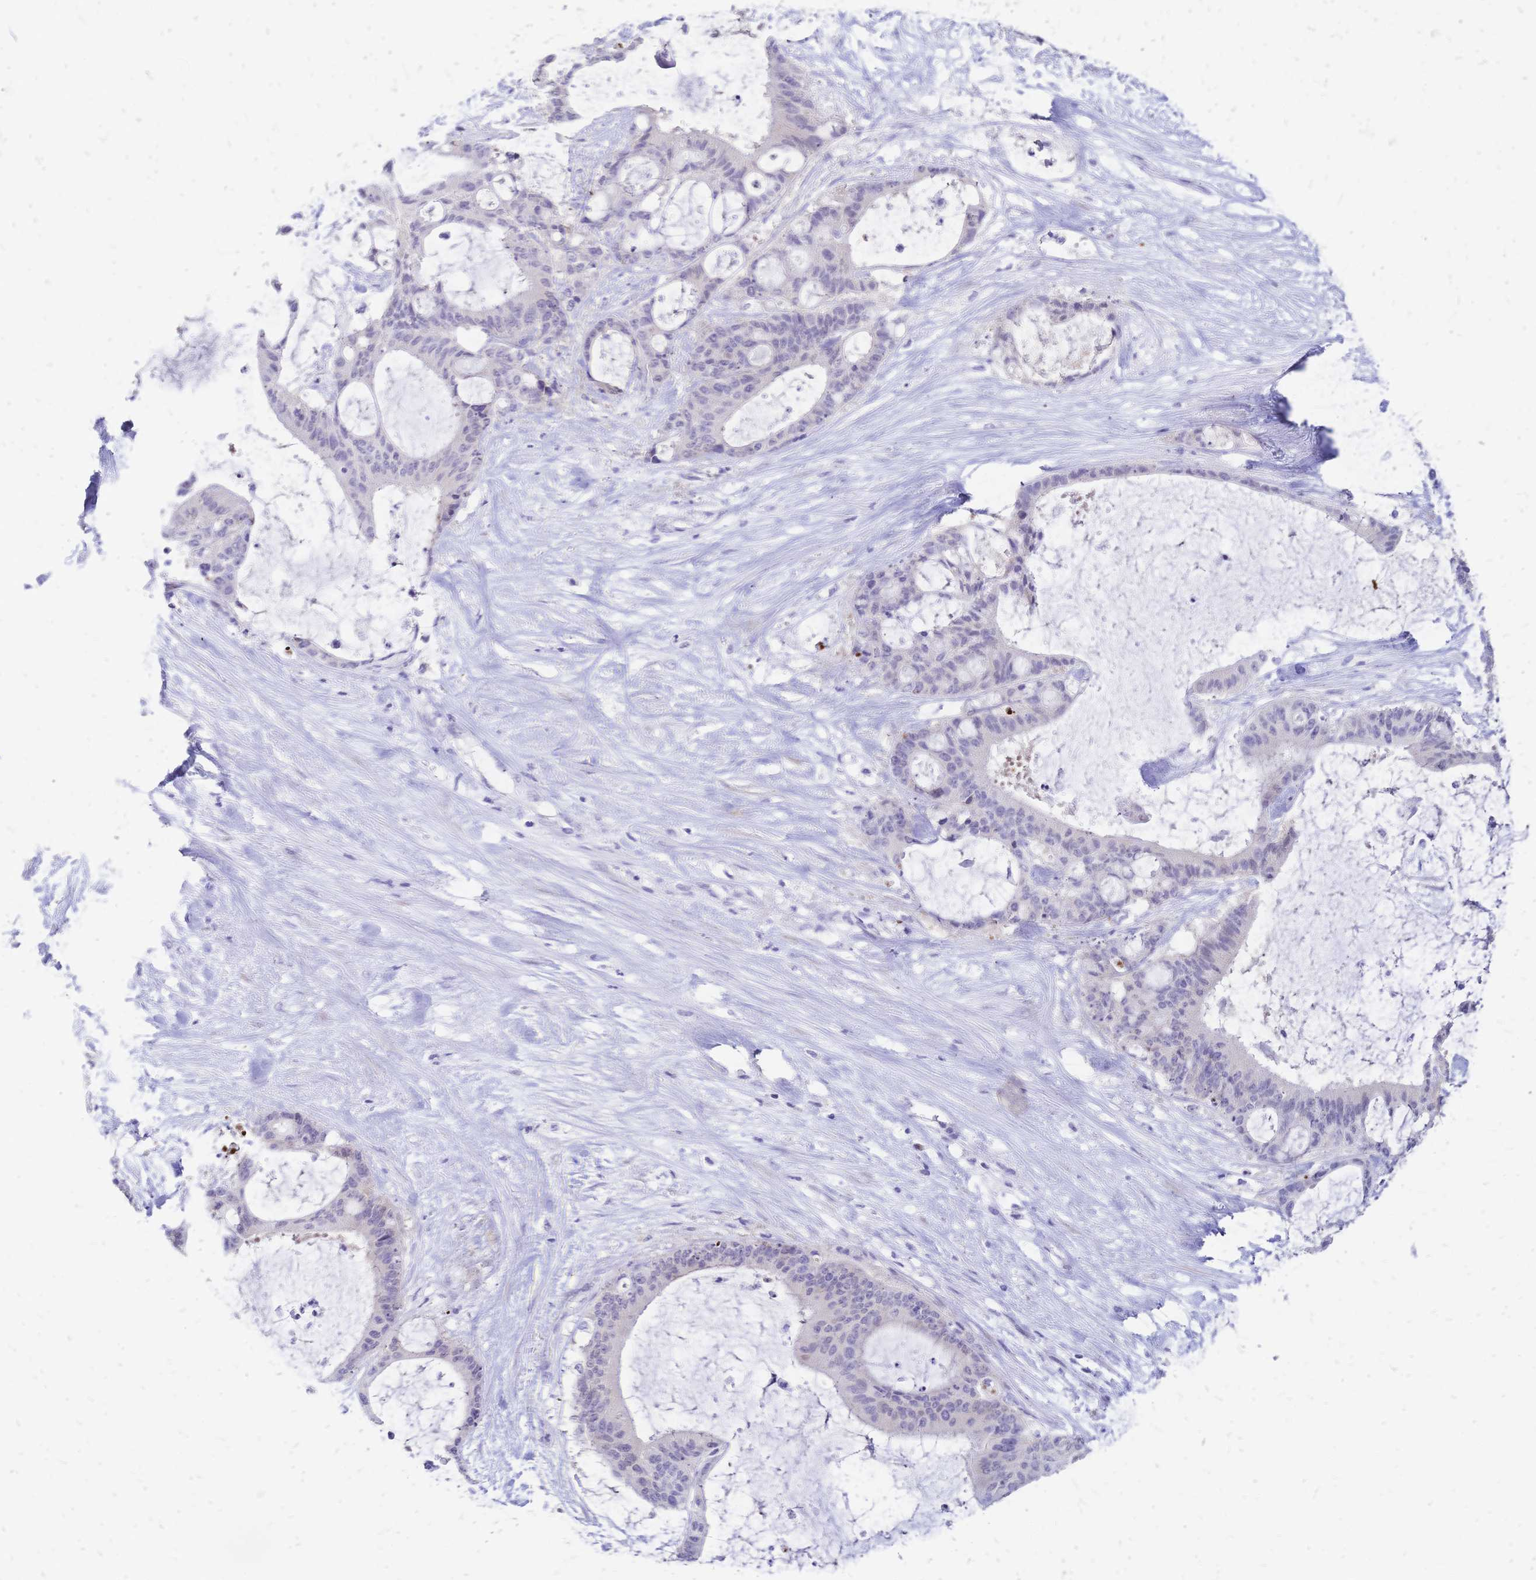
{"staining": {"intensity": "negative", "quantity": "none", "location": "none"}, "tissue": "liver cancer", "cell_type": "Tumor cells", "image_type": "cancer", "snomed": [{"axis": "morphology", "description": "Normal tissue, NOS"}, {"axis": "morphology", "description": "Cholangiocarcinoma"}, {"axis": "topography", "description": "Liver"}, {"axis": "topography", "description": "Peripheral nerve tissue"}], "caption": "An image of liver cancer stained for a protein reveals no brown staining in tumor cells.", "gene": "GRB7", "patient": {"sex": "female", "age": 73}}